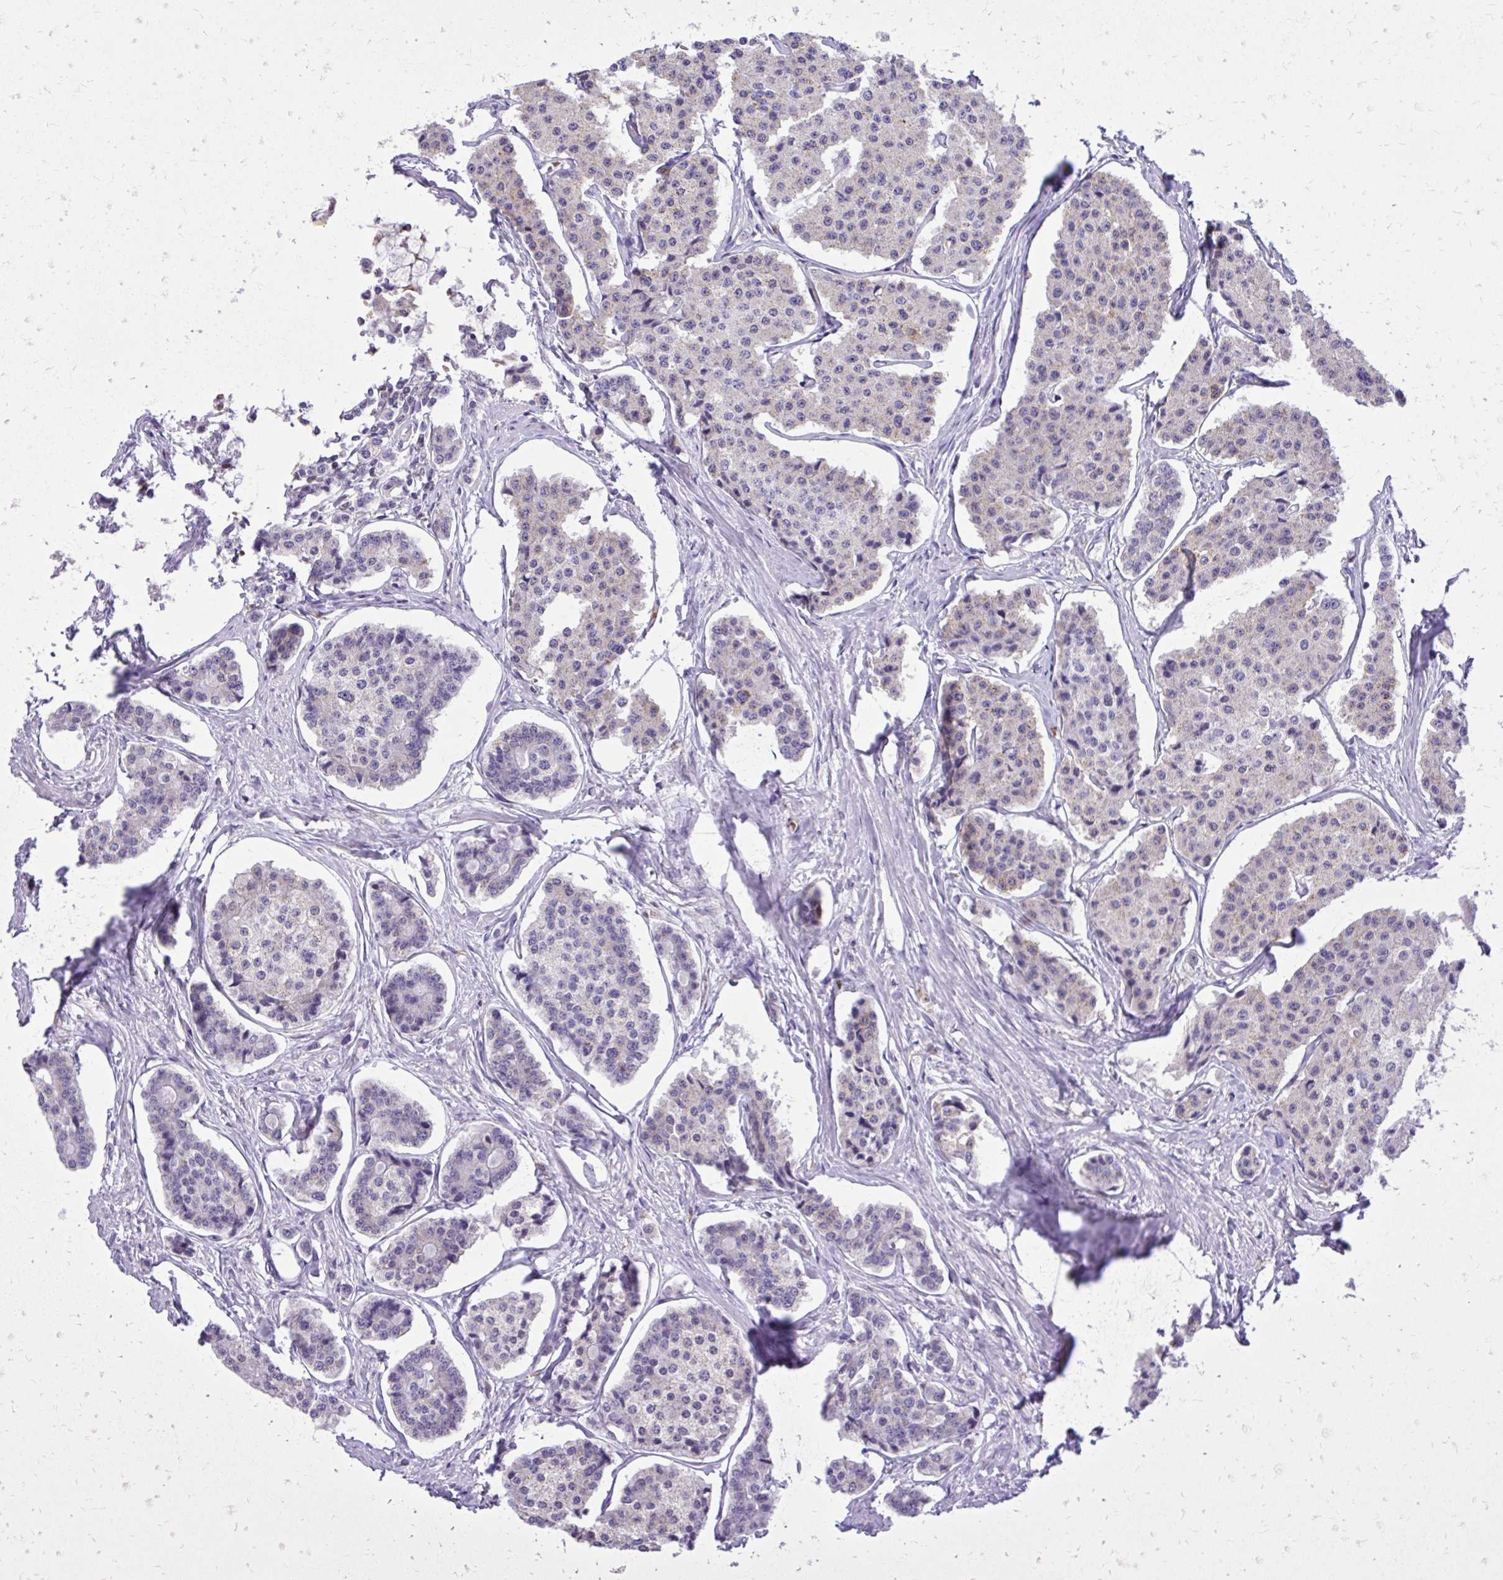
{"staining": {"intensity": "negative", "quantity": "none", "location": "none"}, "tissue": "carcinoid", "cell_type": "Tumor cells", "image_type": "cancer", "snomed": [{"axis": "morphology", "description": "Carcinoid, malignant, NOS"}, {"axis": "topography", "description": "Small intestine"}], "caption": "Photomicrograph shows no protein staining in tumor cells of malignant carcinoid tissue. (DAB (3,3'-diaminobenzidine) IHC, high magnification).", "gene": "CAT", "patient": {"sex": "female", "age": 65}}